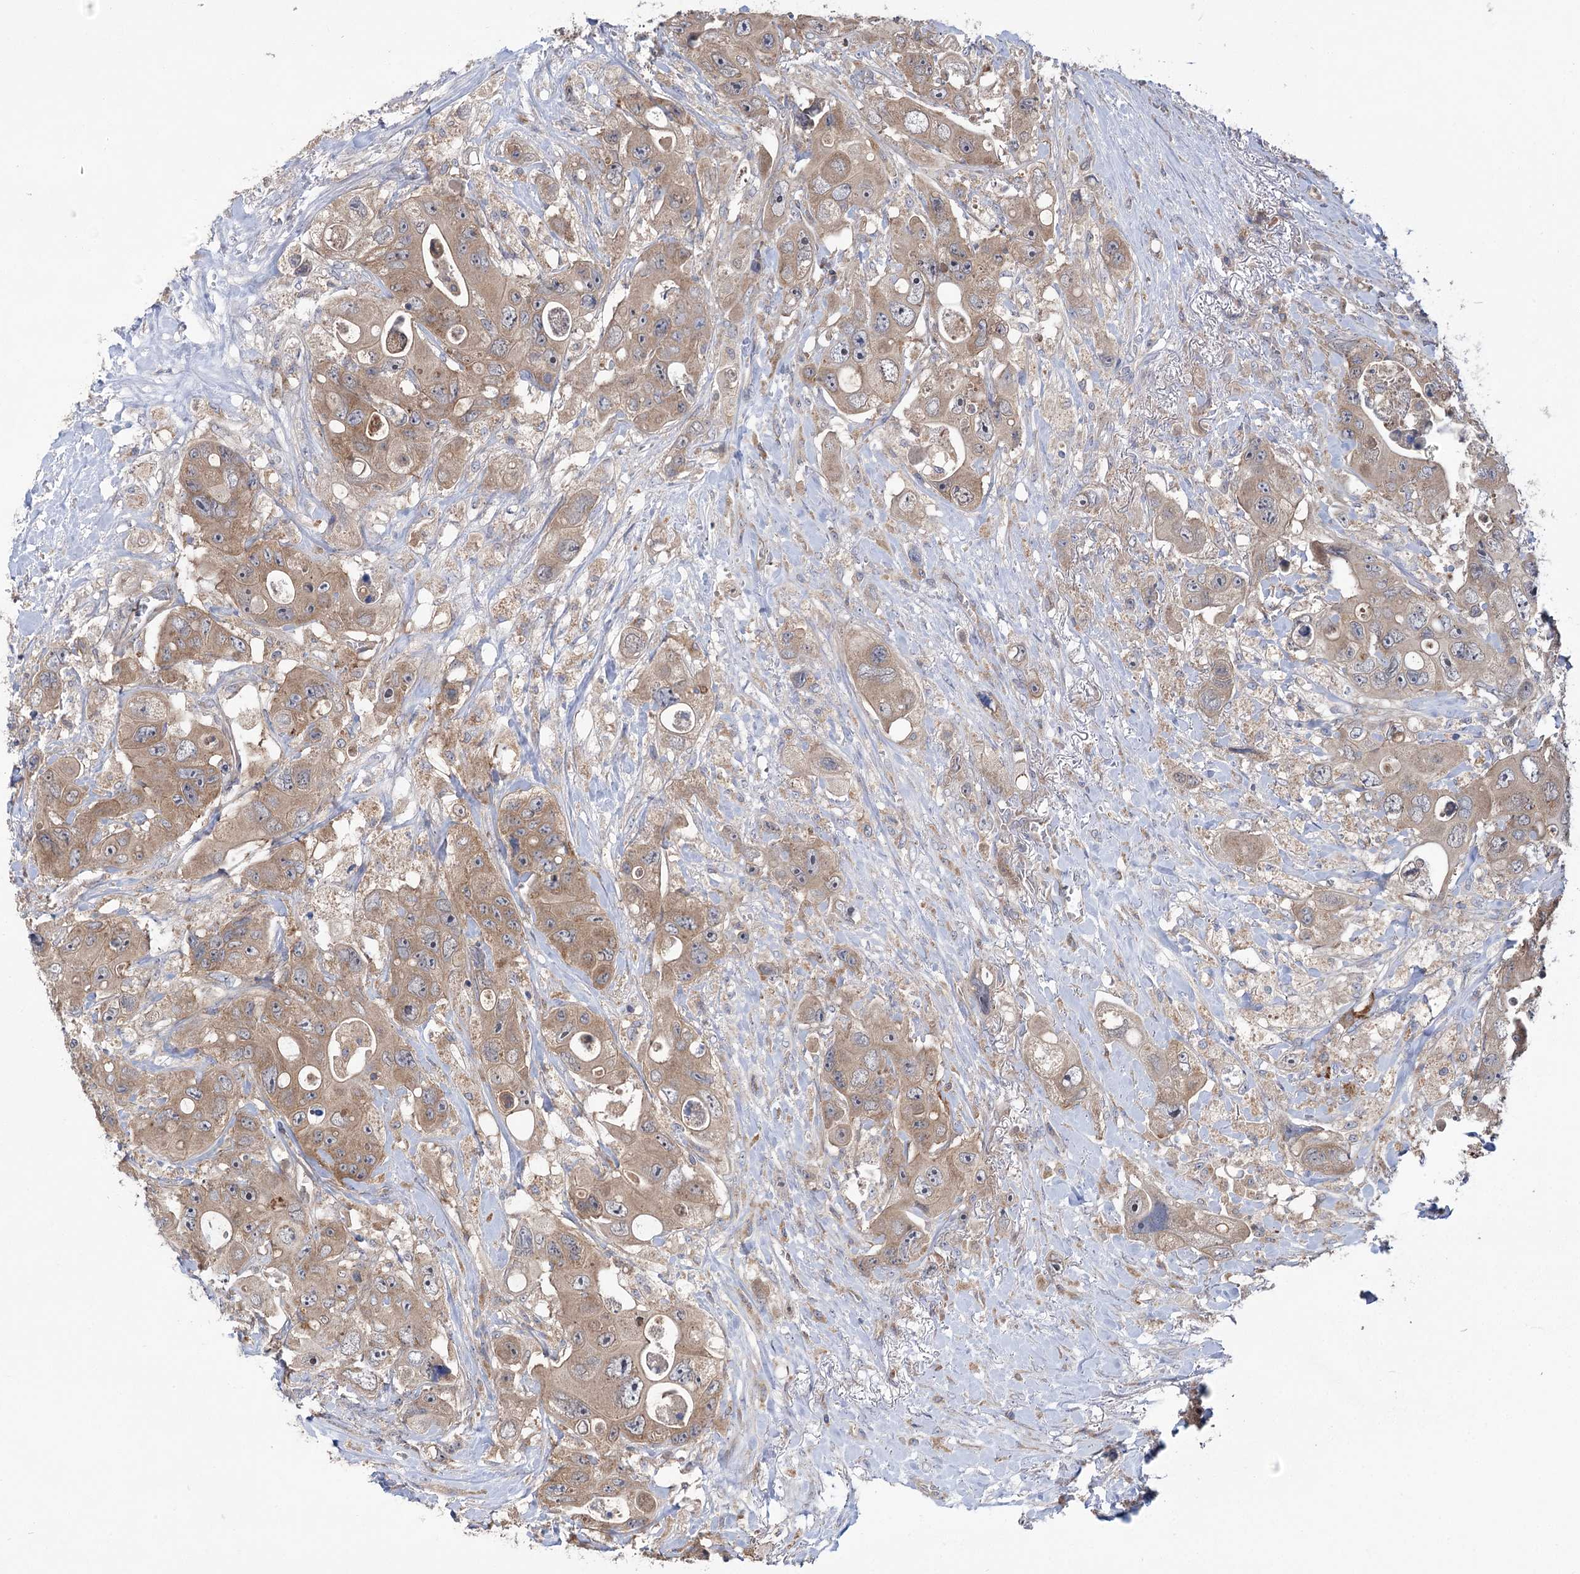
{"staining": {"intensity": "moderate", "quantity": ">75%", "location": "cytoplasmic/membranous"}, "tissue": "colorectal cancer", "cell_type": "Tumor cells", "image_type": "cancer", "snomed": [{"axis": "morphology", "description": "Adenocarcinoma, NOS"}, {"axis": "topography", "description": "Colon"}], "caption": "Immunohistochemistry (IHC) staining of colorectal cancer, which exhibits medium levels of moderate cytoplasmic/membranous staining in approximately >75% of tumor cells indicating moderate cytoplasmic/membranous protein expression. The staining was performed using DAB (brown) for protein detection and nuclei were counterstained in hematoxylin (blue).", "gene": "VPS37B", "patient": {"sex": "female", "age": 46}}